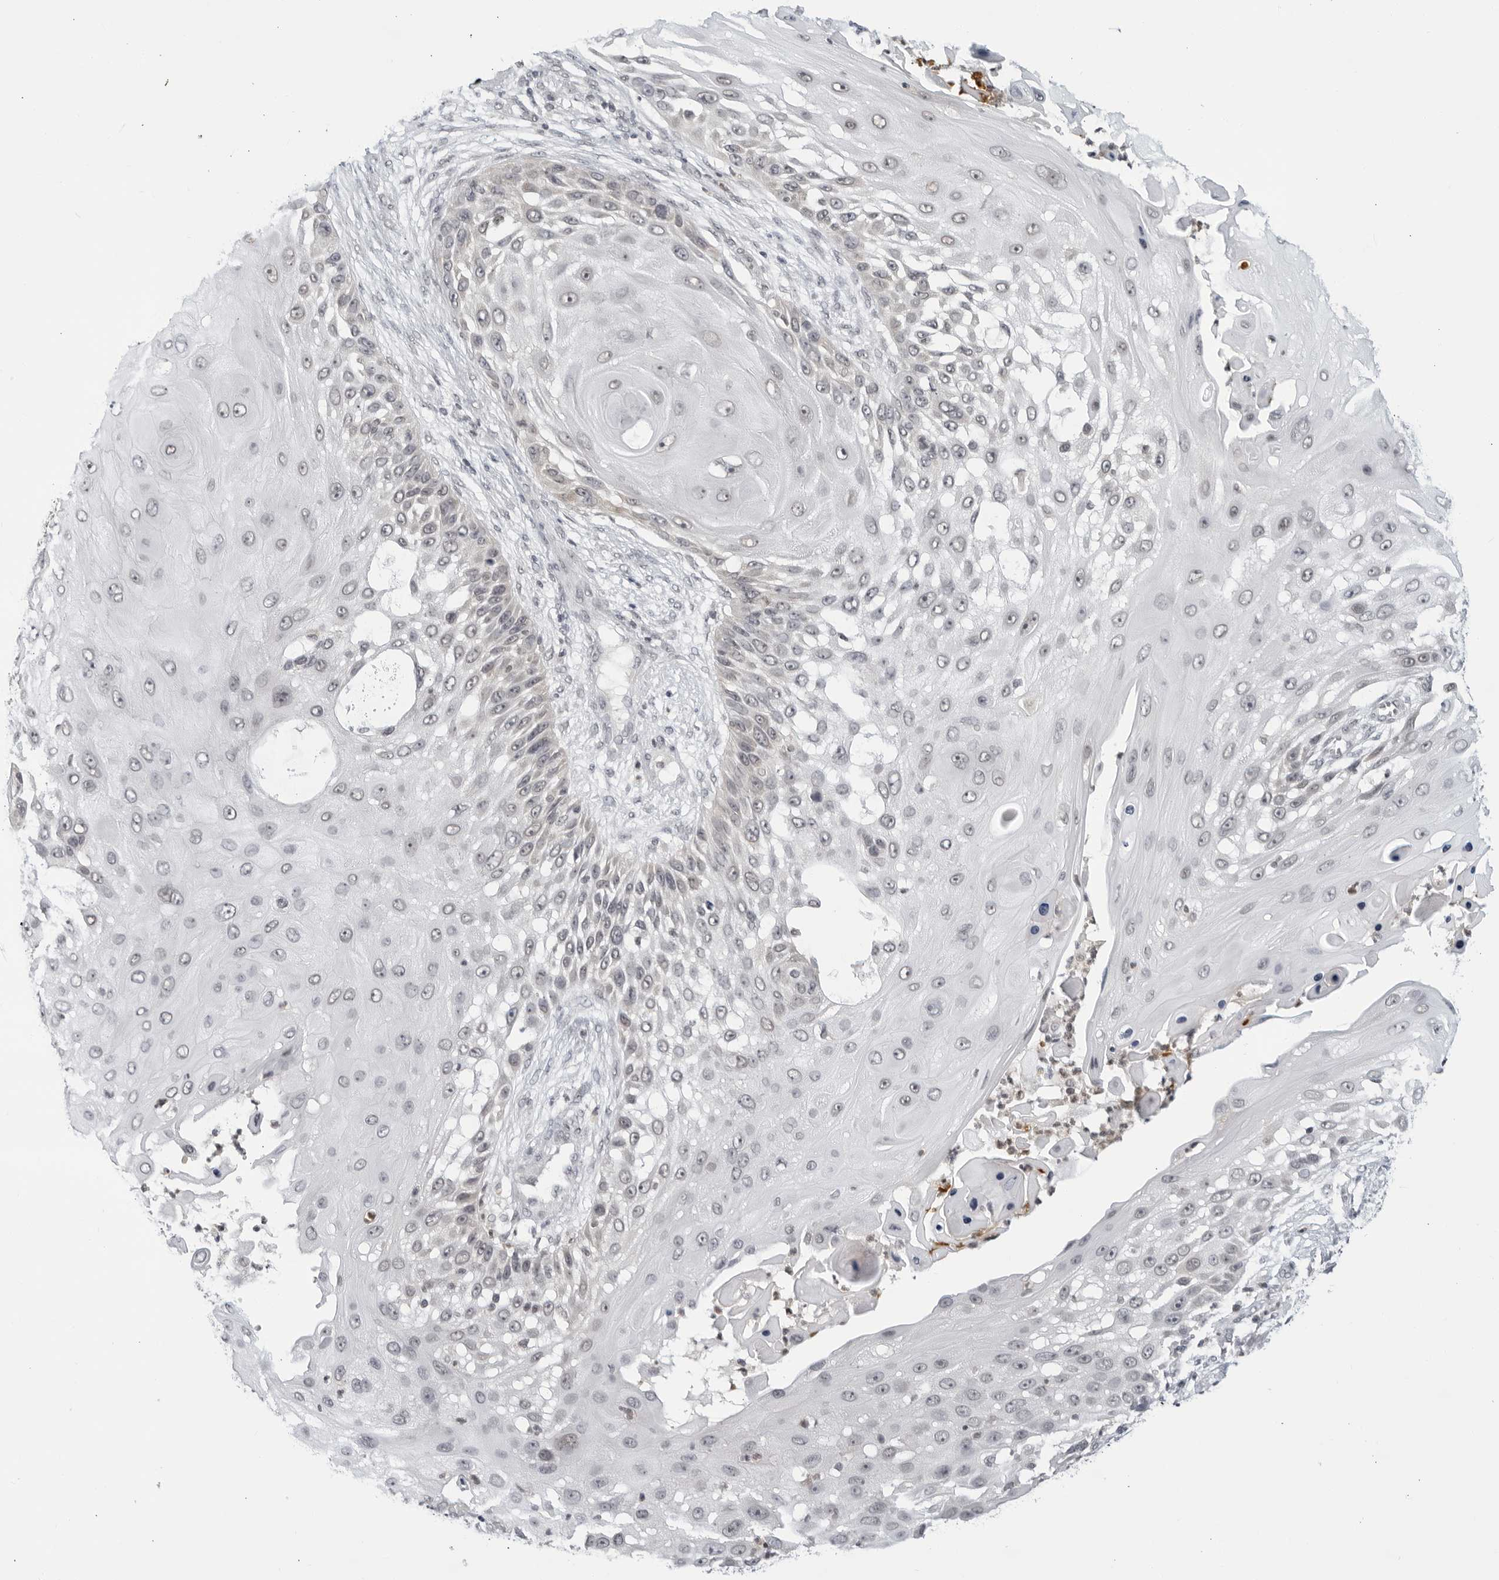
{"staining": {"intensity": "negative", "quantity": "none", "location": "none"}, "tissue": "skin cancer", "cell_type": "Tumor cells", "image_type": "cancer", "snomed": [{"axis": "morphology", "description": "Squamous cell carcinoma, NOS"}, {"axis": "topography", "description": "Skin"}], "caption": "This is a image of immunohistochemistry (IHC) staining of skin cancer, which shows no staining in tumor cells. The staining was performed using DAB to visualize the protein expression in brown, while the nuclei were stained in blue with hematoxylin (Magnification: 20x).", "gene": "CC2D1B", "patient": {"sex": "female", "age": 44}}